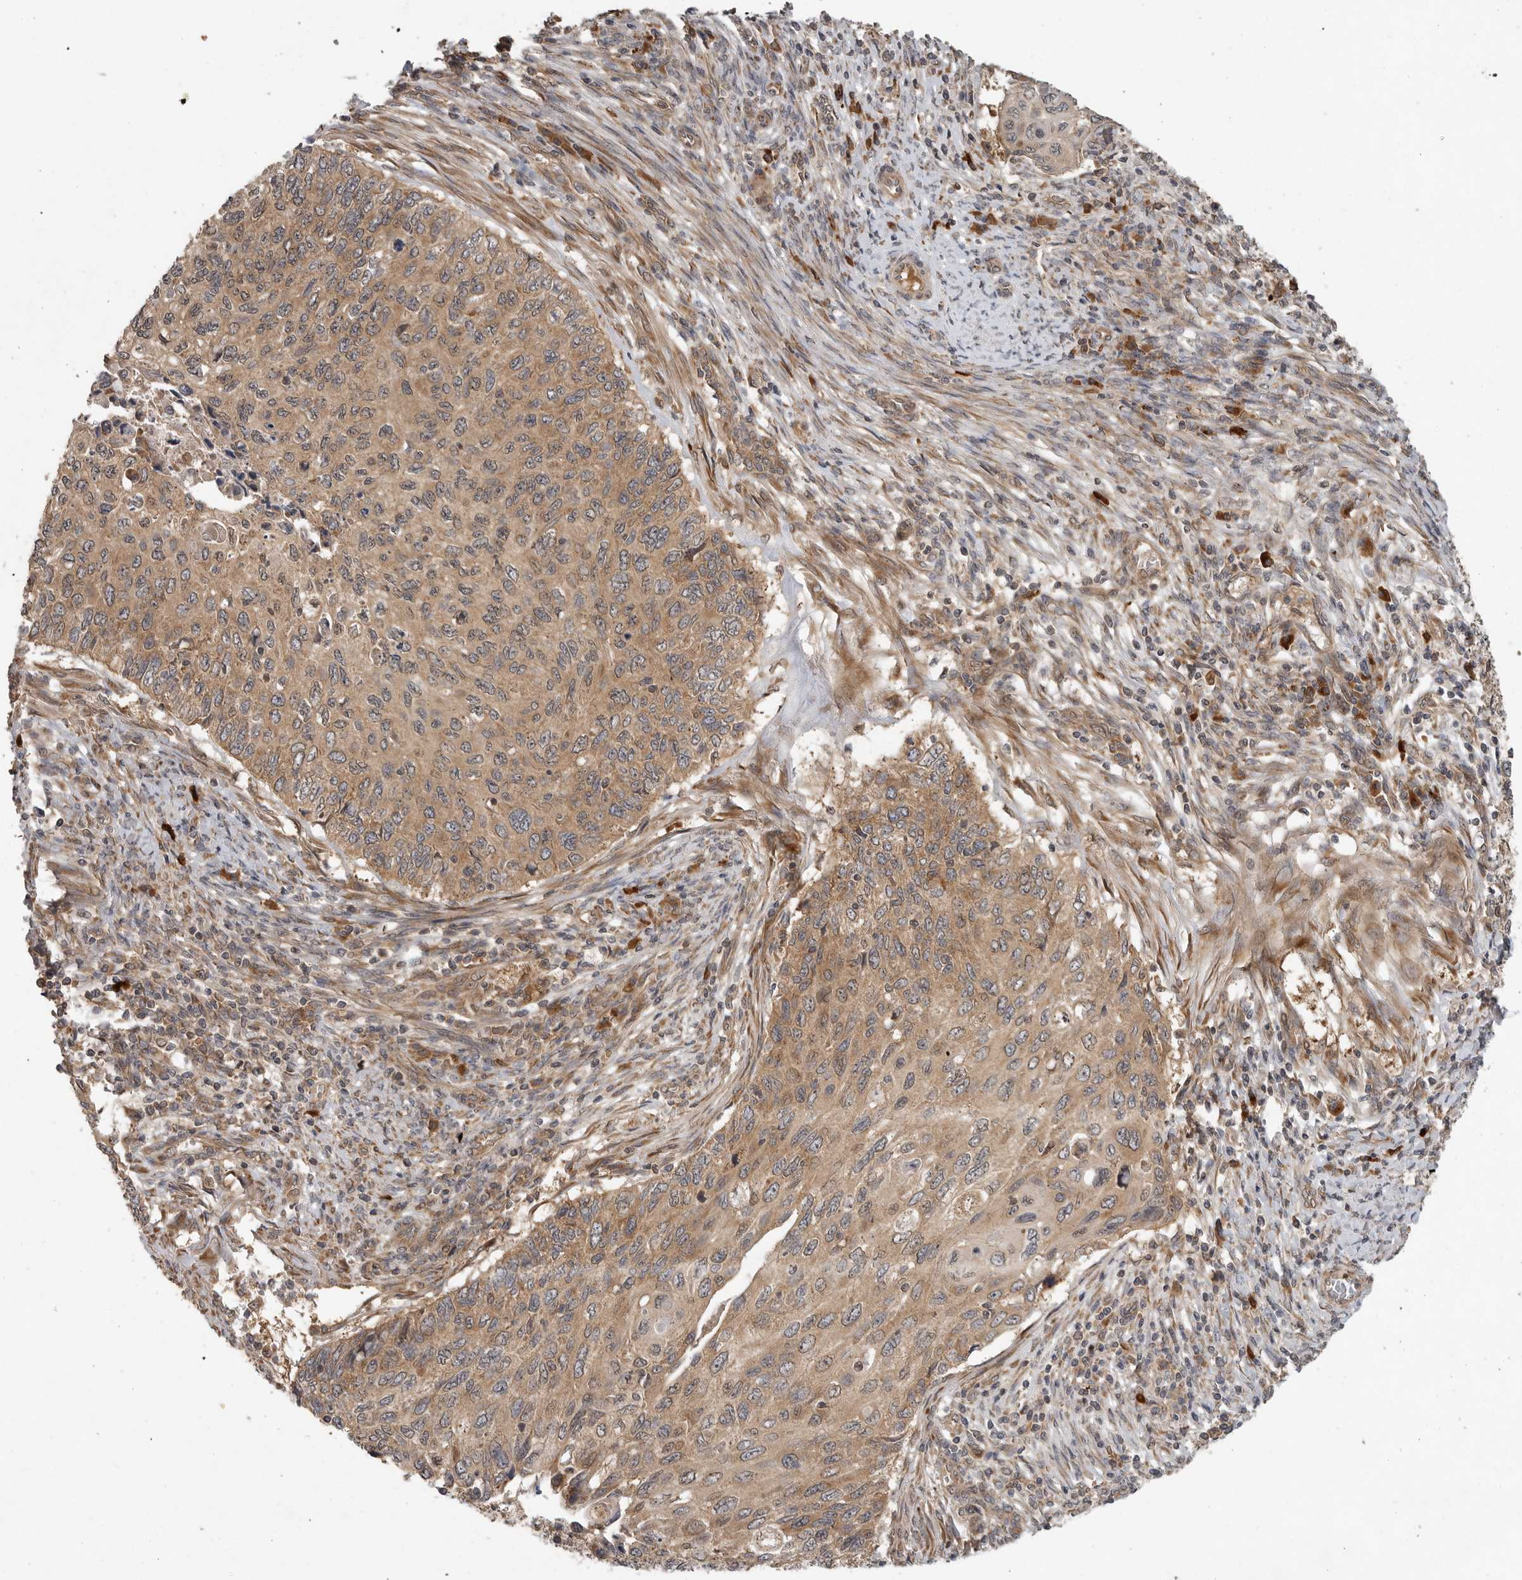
{"staining": {"intensity": "moderate", "quantity": ">75%", "location": "cytoplasmic/membranous"}, "tissue": "cervical cancer", "cell_type": "Tumor cells", "image_type": "cancer", "snomed": [{"axis": "morphology", "description": "Squamous cell carcinoma, NOS"}, {"axis": "topography", "description": "Cervix"}], "caption": "A brown stain highlights moderate cytoplasmic/membranous expression of a protein in human cervical squamous cell carcinoma tumor cells. The staining was performed using DAB (3,3'-diaminobenzidine), with brown indicating positive protein expression. Nuclei are stained blue with hematoxylin.", "gene": "OSBPL9", "patient": {"sex": "female", "age": 70}}